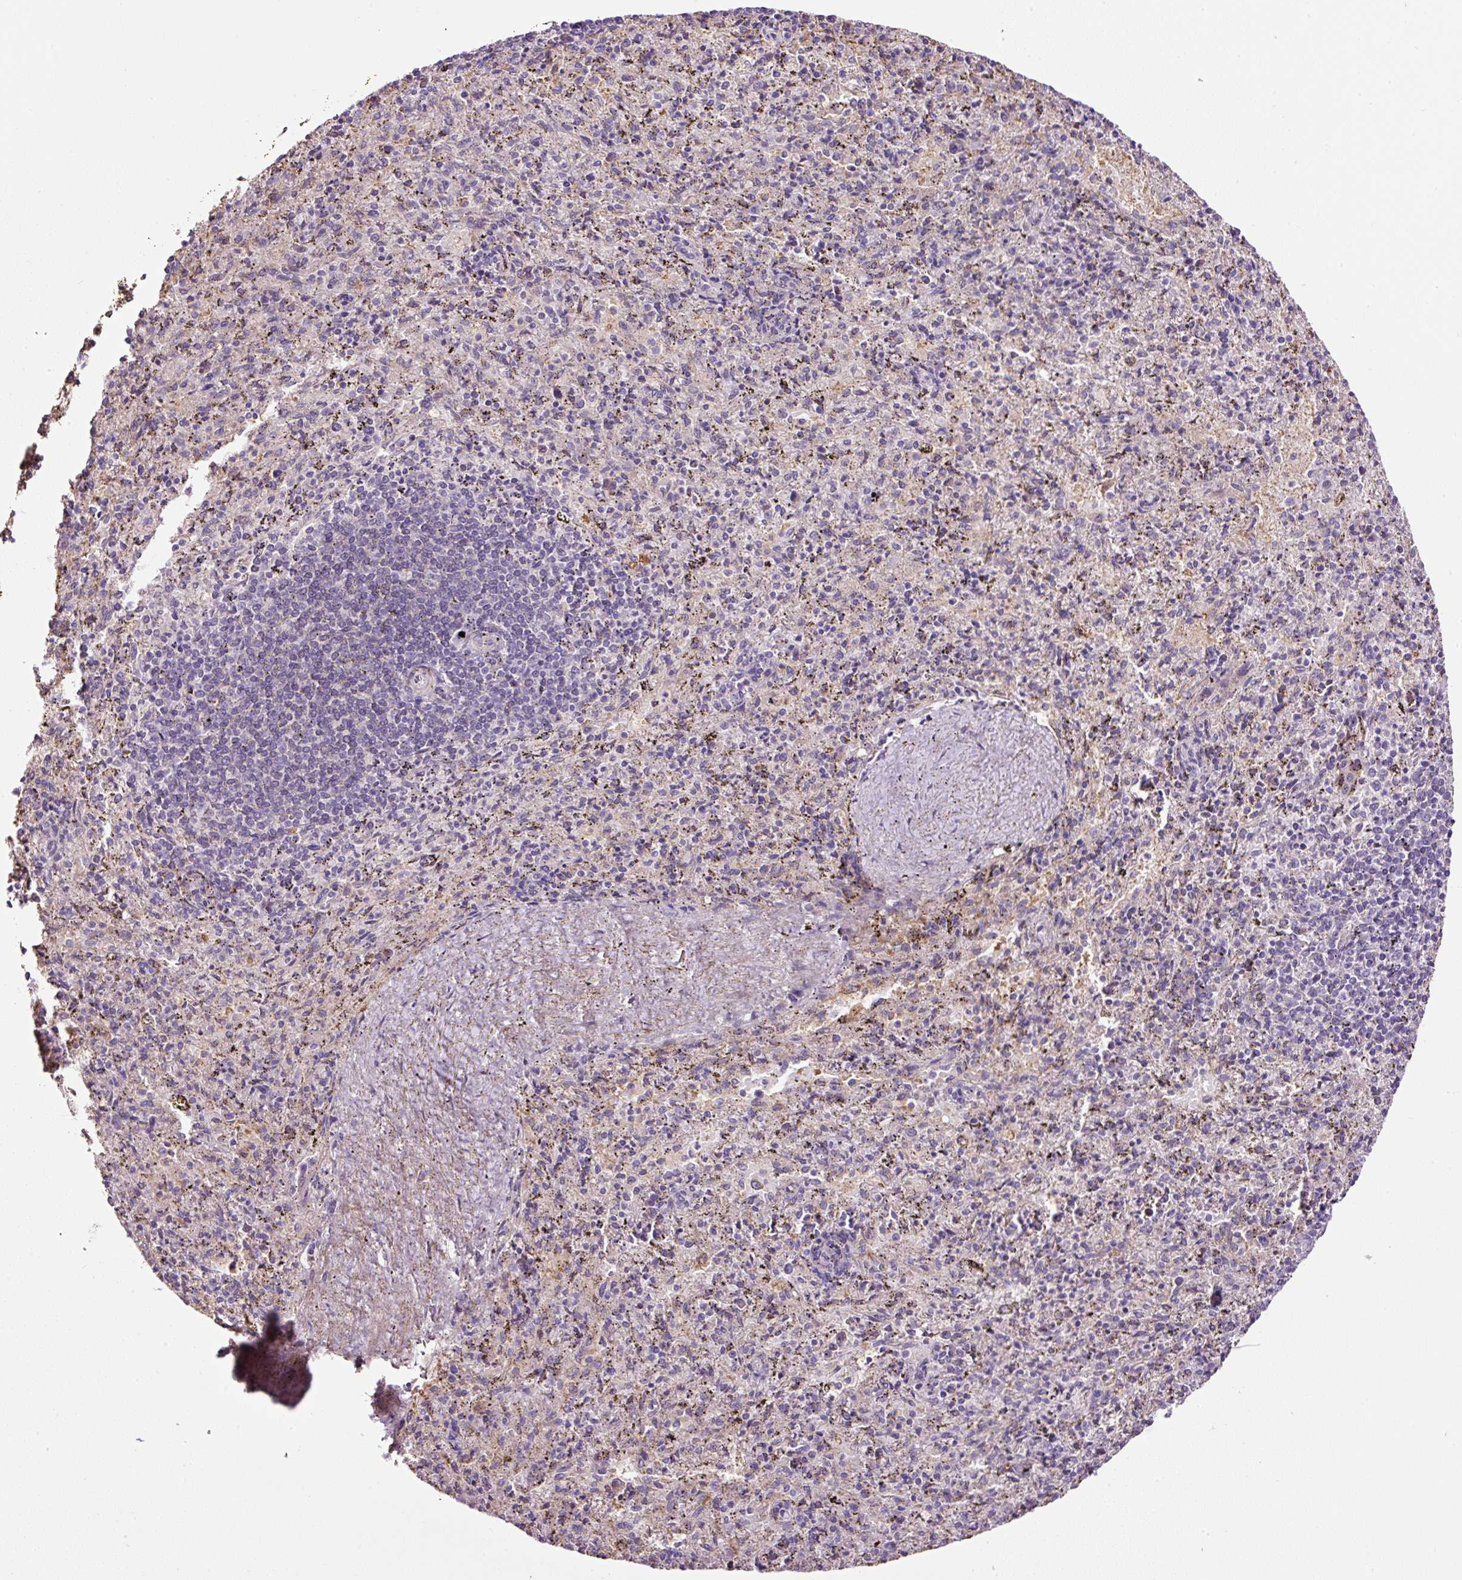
{"staining": {"intensity": "negative", "quantity": "none", "location": "none"}, "tissue": "spleen", "cell_type": "Cells in red pulp", "image_type": "normal", "snomed": [{"axis": "morphology", "description": "Normal tissue, NOS"}, {"axis": "topography", "description": "Spleen"}], "caption": "Unremarkable spleen was stained to show a protein in brown. There is no significant staining in cells in red pulp. The staining was performed using DAB (3,3'-diaminobenzidine) to visualize the protein expression in brown, while the nuclei were stained in blue with hematoxylin (Magnification: 20x).", "gene": "LRRC24", "patient": {"sex": "male", "age": 57}}